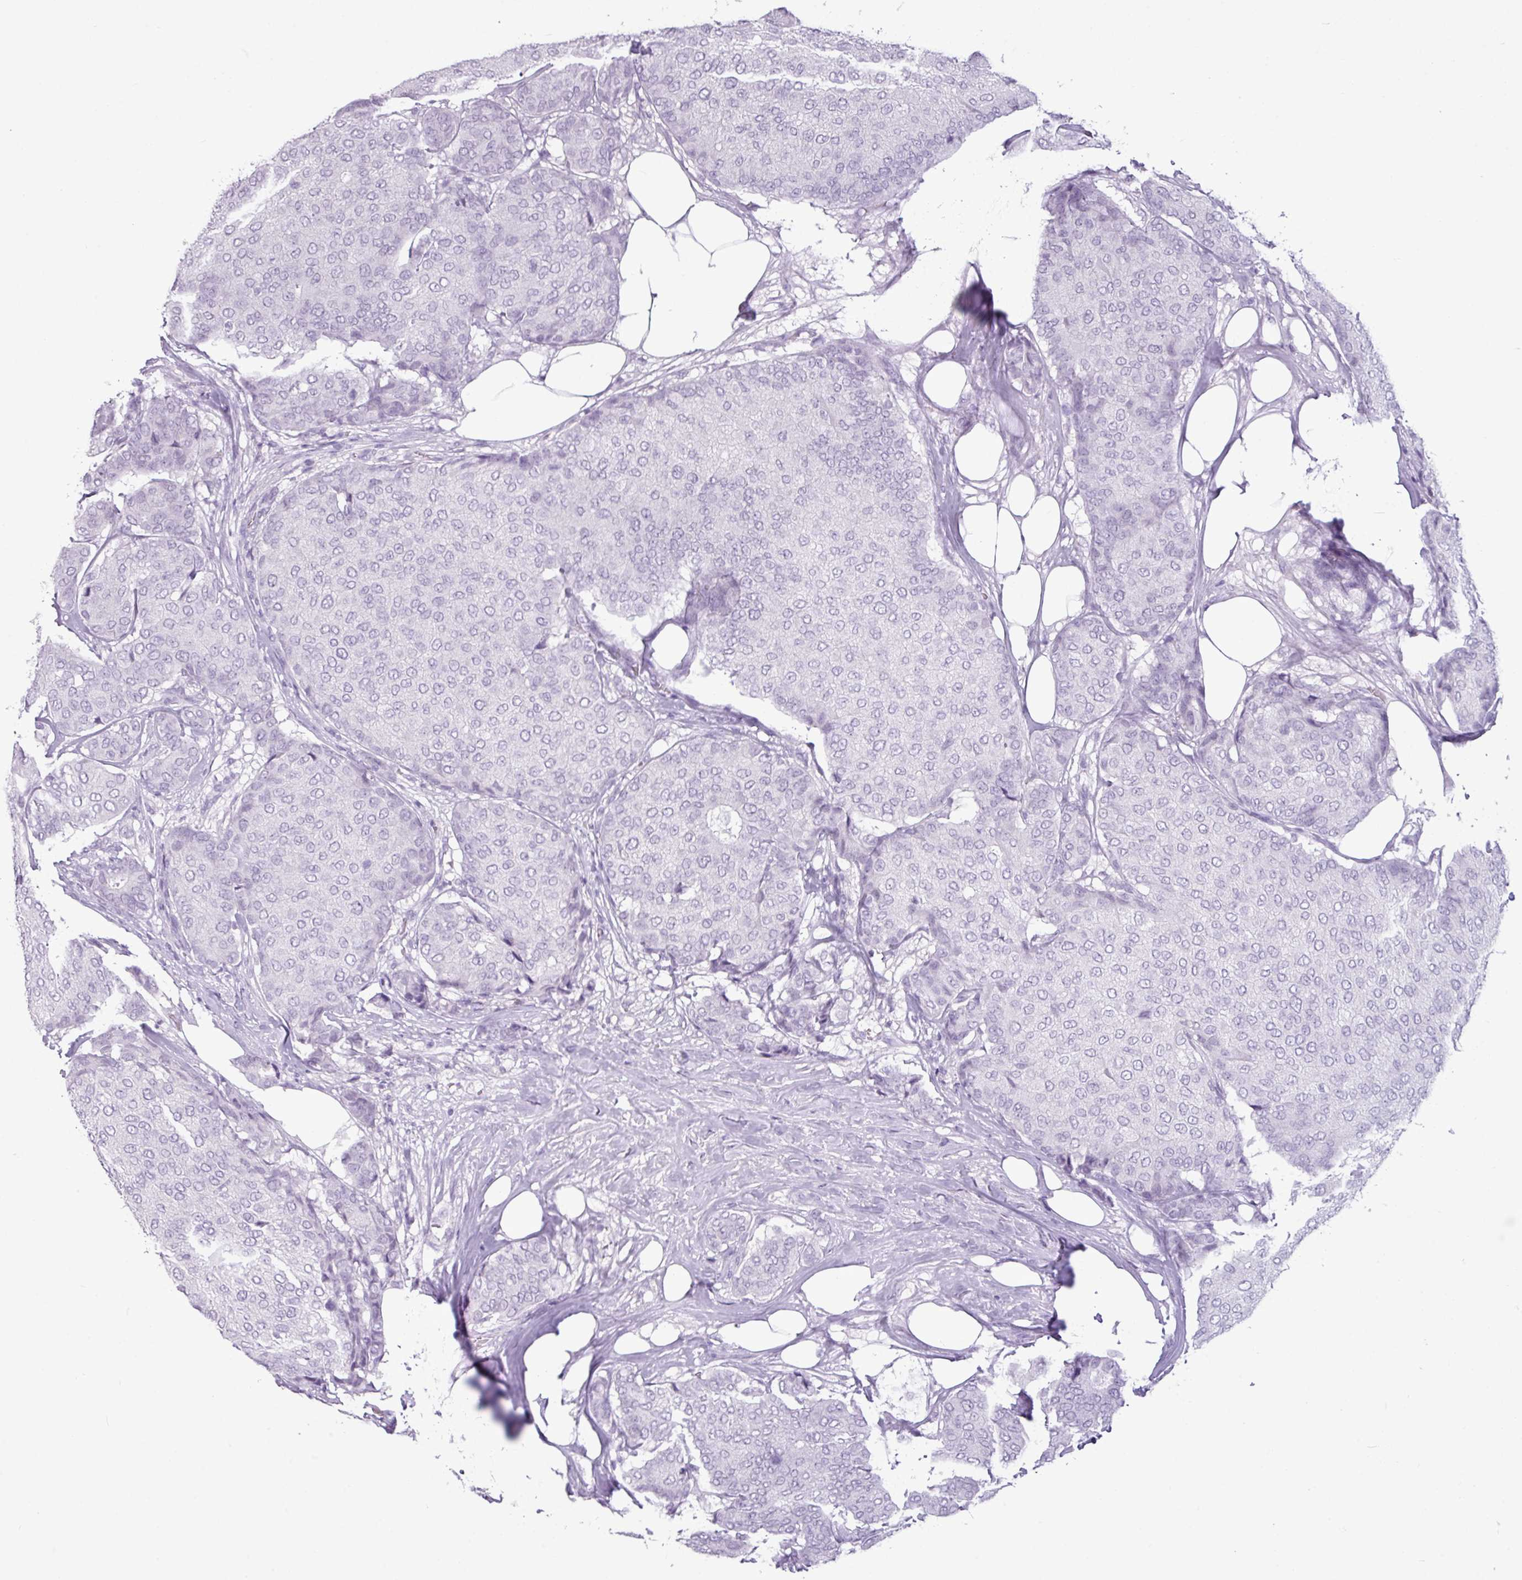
{"staining": {"intensity": "negative", "quantity": "none", "location": "none"}, "tissue": "breast cancer", "cell_type": "Tumor cells", "image_type": "cancer", "snomed": [{"axis": "morphology", "description": "Duct carcinoma"}, {"axis": "topography", "description": "Breast"}], "caption": "Tumor cells are negative for protein expression in human intraductal carcinoma (breast).", "gene": "AMY2A", "patient": {"sex": "female", "age": 75}}